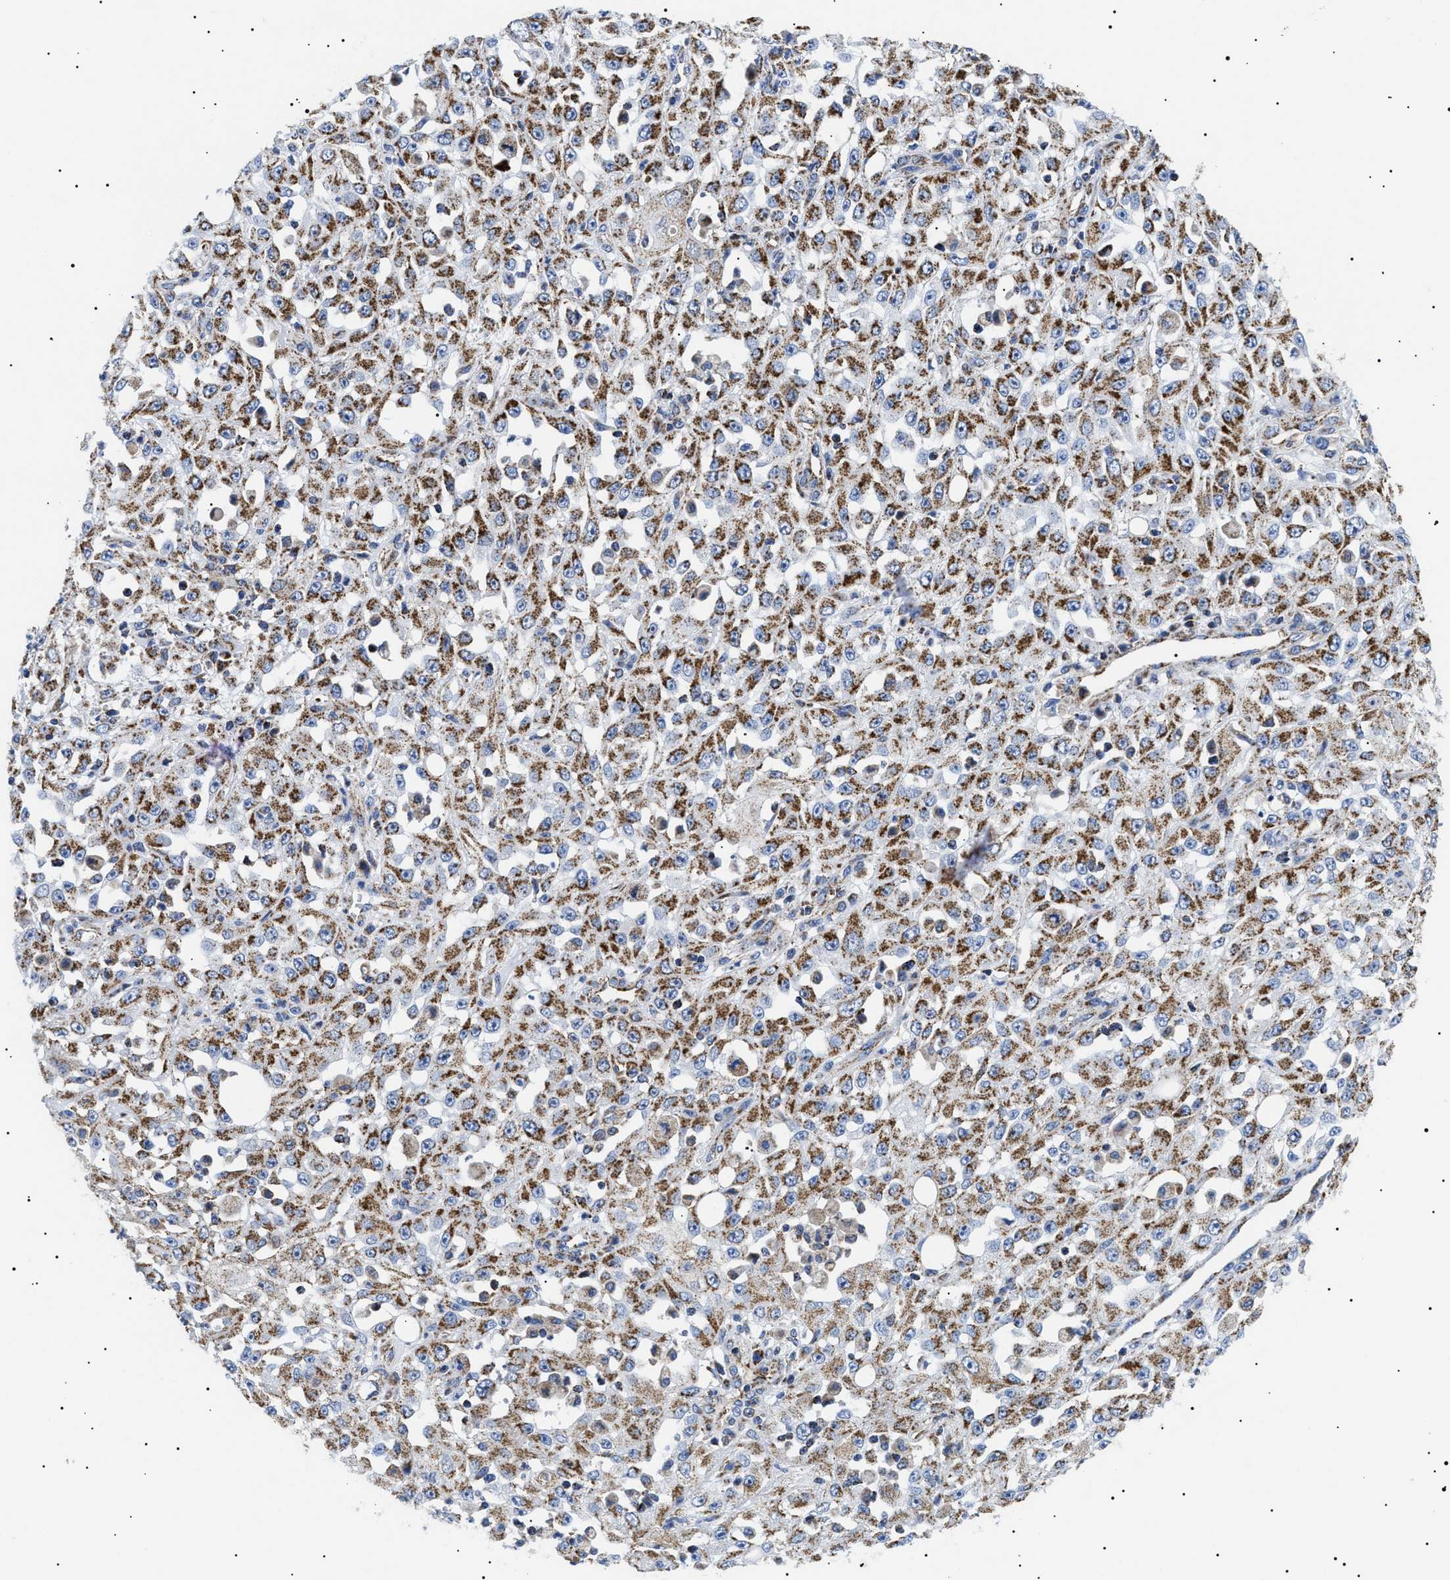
{"staining": {"intensity": "strong", "quantity": ">75%", "location": "cytoplasmic/membranous"}, "tissue": "skin cancer", "cell_type": "Tumor cells", "image_type": "cancer", "snomed": [{"axis": "morphology", "description": "Squamous cell carcinoma, NOS"}, {"axis": "morphology", "description": "Squamous cell carcinoma, metastatic, NOS"}, {"axis": "topography", "description": "Skin"}, {"axis": "topography", "description": "Lymph node"}], "caption": "An IHC micrograph of neoplastic tissue is shown. Protein staining in brown labels strong cytoplasmic/membranous positivity in metastatic squamous cell carcinoma (skin) within tumor cells.", "gene": "CHRDL2", "patient": {"sex": "male", "age": 75}}